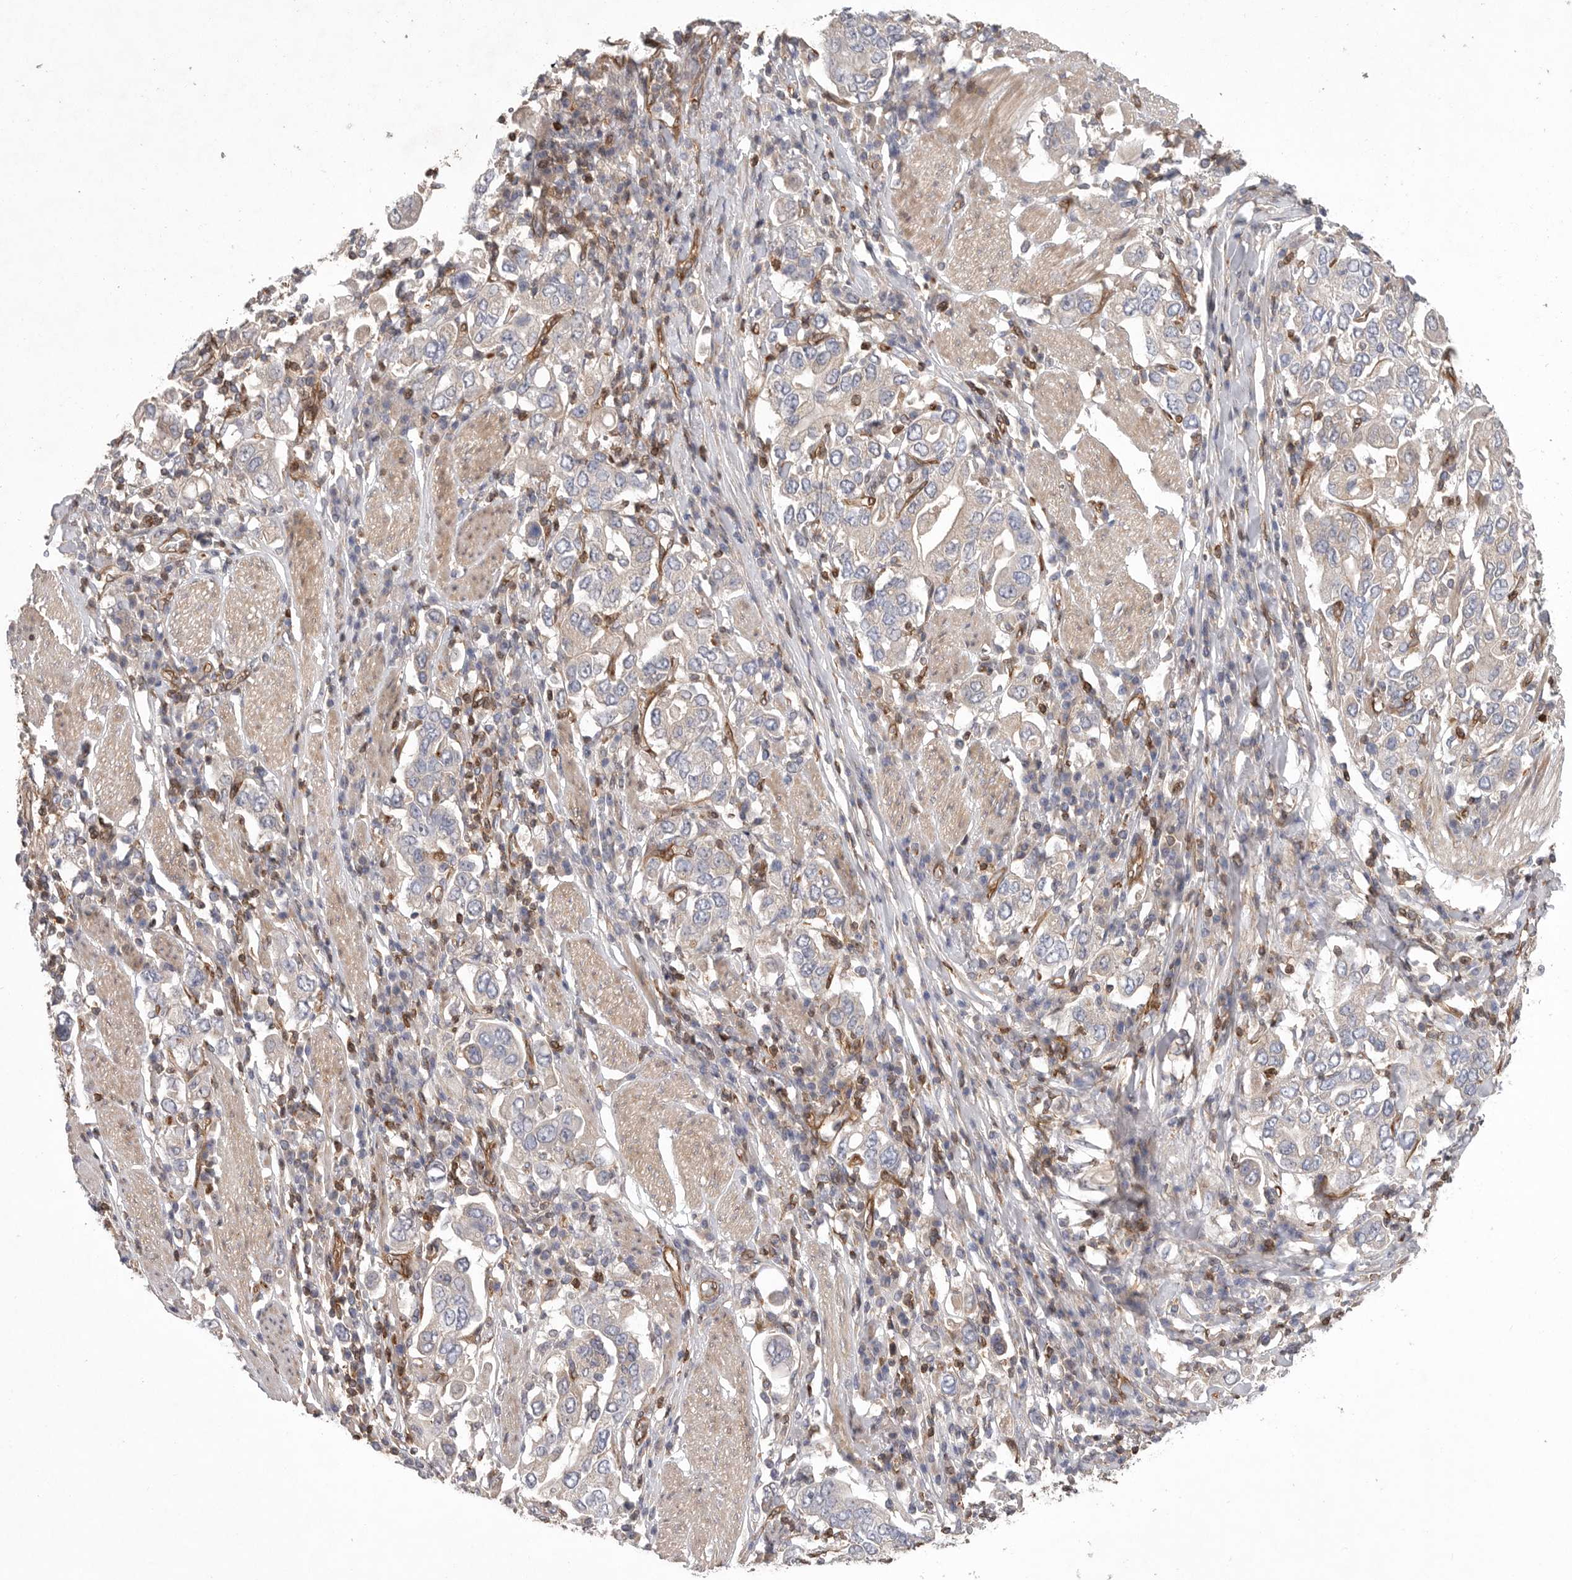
{"staining": {"intensity": "negative", "quantity": "none", "location": "none"}, "tissue": "stomach cancer", "cell_type": "Tumor cells", "image_type": "cancer", "snomed": [{"axis": "morphology", "description": "Adenocarcinoma, NOS"}, {"axis": "topography", "description": "Stomach, upper"}], "caption": "Protein analysis of stomach cancer reveals no significant expression in tumor cells.", "gene": "PRKCH", "patient": {"sex": "male", "age": 62}}